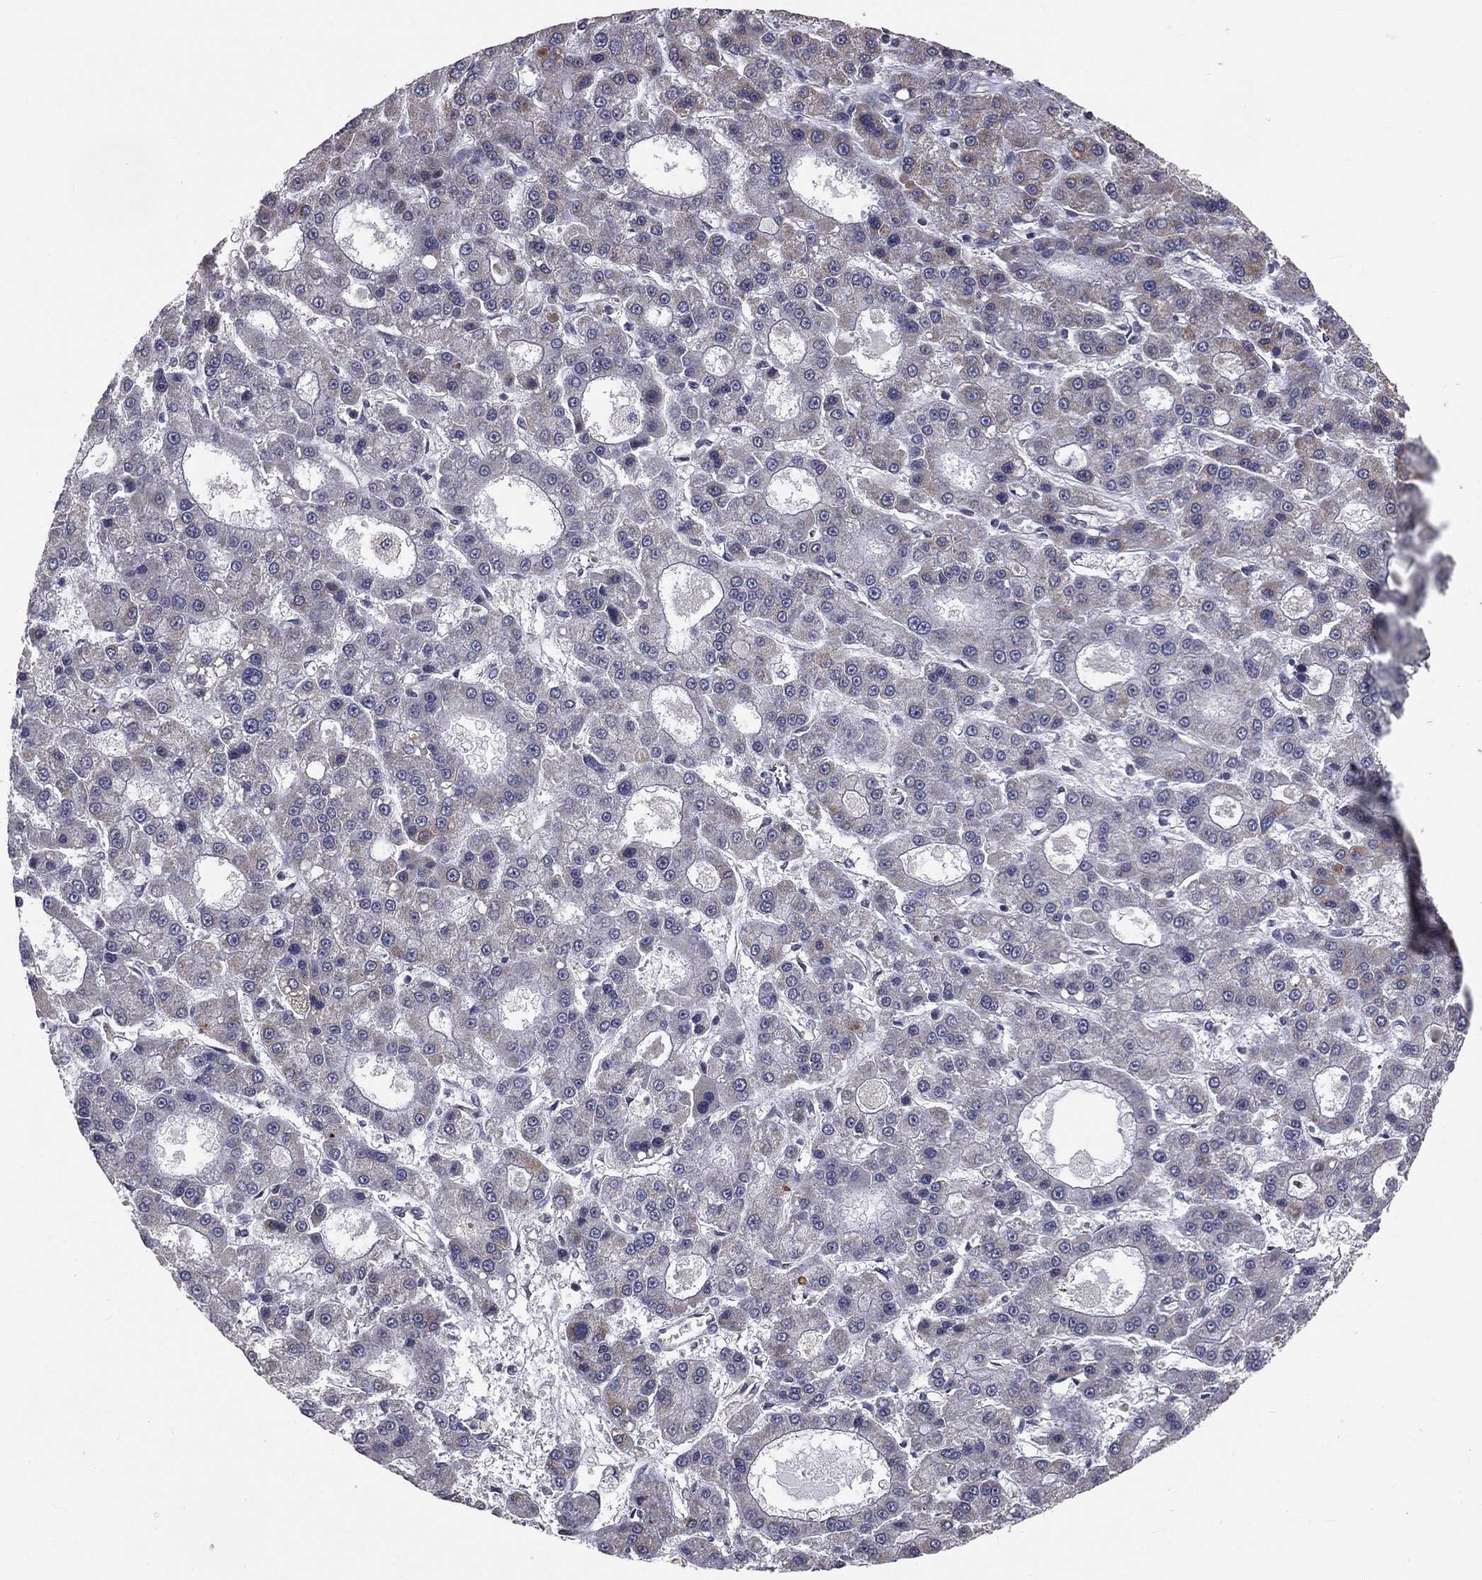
{"staining": {"intensity": "negative", "quantity": "none", "location": "none"}, "tissue": "liver cancer", "cell_type": "Tumor cells", "image_type": "cancer", "snomed": [{"axis": "morphology", "description": "Carcinoma, Hepatocellular, NOS"}, {"axis": "topography", "description": "Liver"}], "caption": "High magnification brightfield microscopy of liver cancer (hepatocellular carcinoma) stained with DAB (3,3'-diaminobenzidine) (brown) and counterstained with hematoxylin (blue): tumor cells show no significant staining. (Immunohistochemistry, brightfield microscopy, high magnification).", "gene": "MRPL46", "patient": {"sex": "male", "age": 70}}